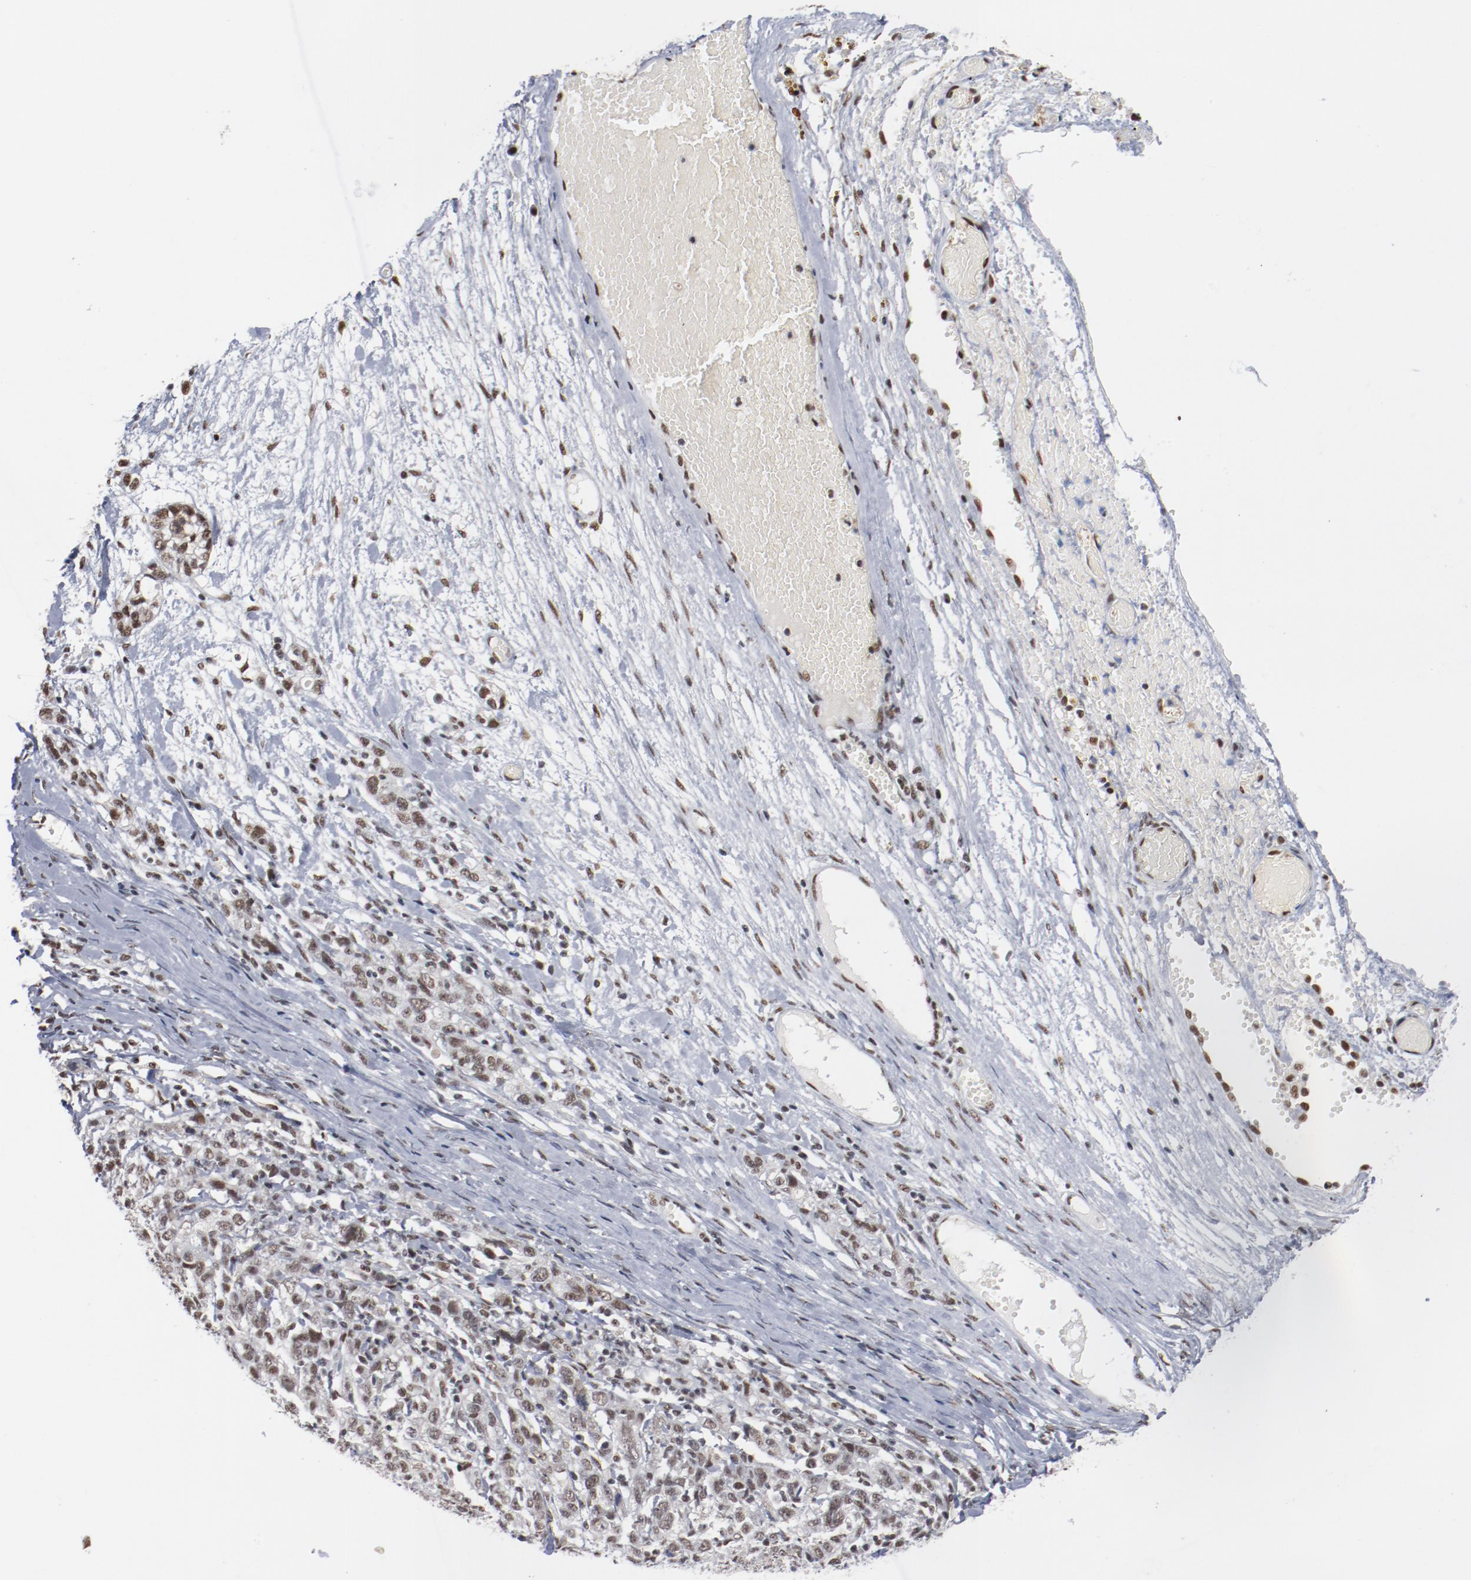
{"staining": {"intensity": "moderate", "quantity": "25%-75%", "location": "nuclear"}, "tissue": "ovarian cancer", "cell_type": "Tumor cells", "image_type": "cancer", "snomed": [{"axis": "morphology", "description": "Cystadenocarcinoma, serous, NOS"}, {"axis": "topography", "description": "Ovary"}], "caption": "About 25%-75% of tumor cells in ovarian cancer (serous cystadenocarcinoma) display moderate nuclear protein positivity as visualized by brown immunohistochemical staining.", "gene": "BUB3", "patient": {"sex": "female", "age": 71}}